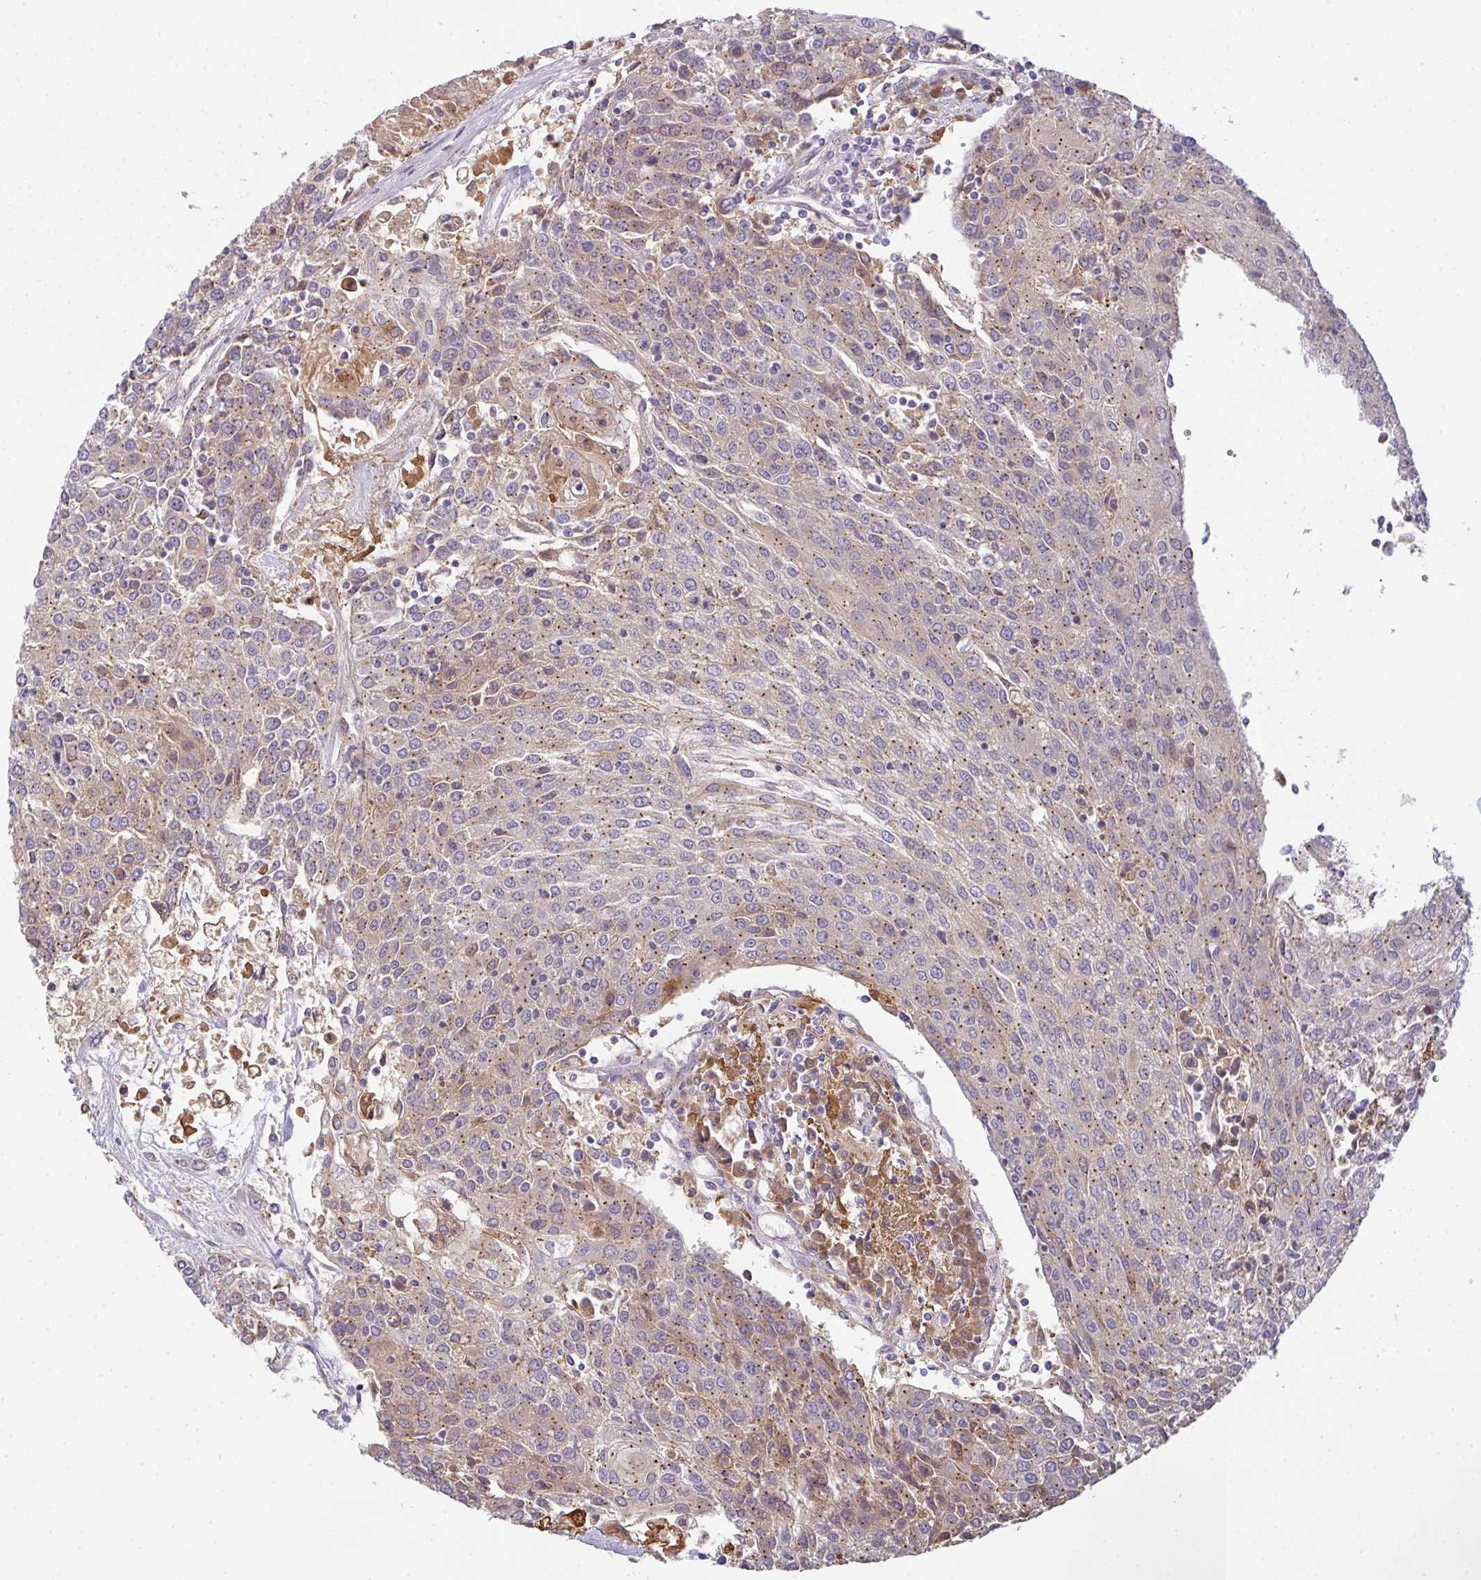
{"staining": {"intensity": "weak", "quantity": "25%-75%", "location": "cytoplasmic/membranous"}, "tissue": "urothelial cancer", "cell_type": "Tumor cells", "image_type": "cancer", "snomed": [{"axis": "morphology", "description": "Urothelial carcinoma, High grade"}, {"axis": "topography", "description": "Urinary bladder"}], "caption": "This histopathology image demonstrates immunohistochemistry staining of urothelial cancer, with low weak cytoplasmic/membranous staining in approximately 25%-75% of tumor cells.", "gene": "SNX5", "patient": {"sex": "female", "age": 85}}